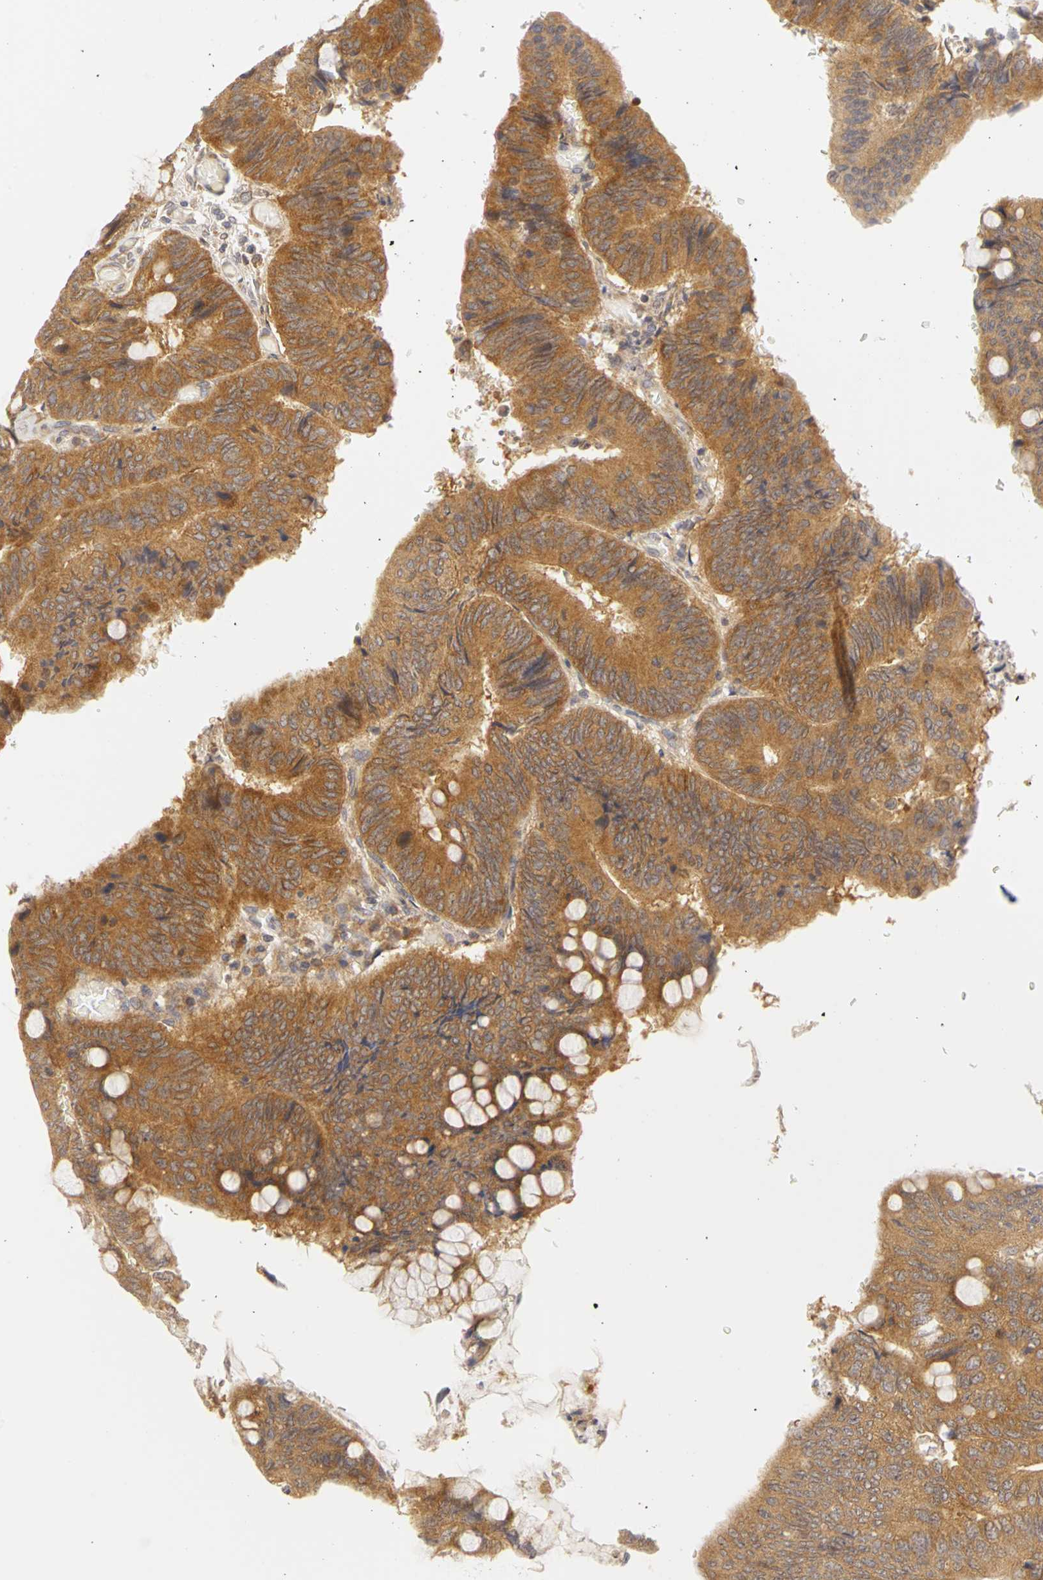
{"staining": {"intensity": "moderate", "quantity": ">75%", "location": "cytoplasmic/membranous"}, "tissue": "colorectal cancer", "cell_type": "Tumor cells", "image_type": "cancer", "snomed": [{"axis": "morphology", "description": "Normal tissue, NOS"}, {"axis": "morphology", "description": "Adenocarcinoma, NOS"}, {"axis": "topography", "description": "Rectum"}], "caption": "Immunohistochemistry (IHC) (DAB) staining of colorectal adenocarcinoma demonstrates moderate cytoplasmic/membranous protein positivity in about >75% of tumor cells.", "gene": "IRAK1", "patient": {"sex": "male", "age": 92}}